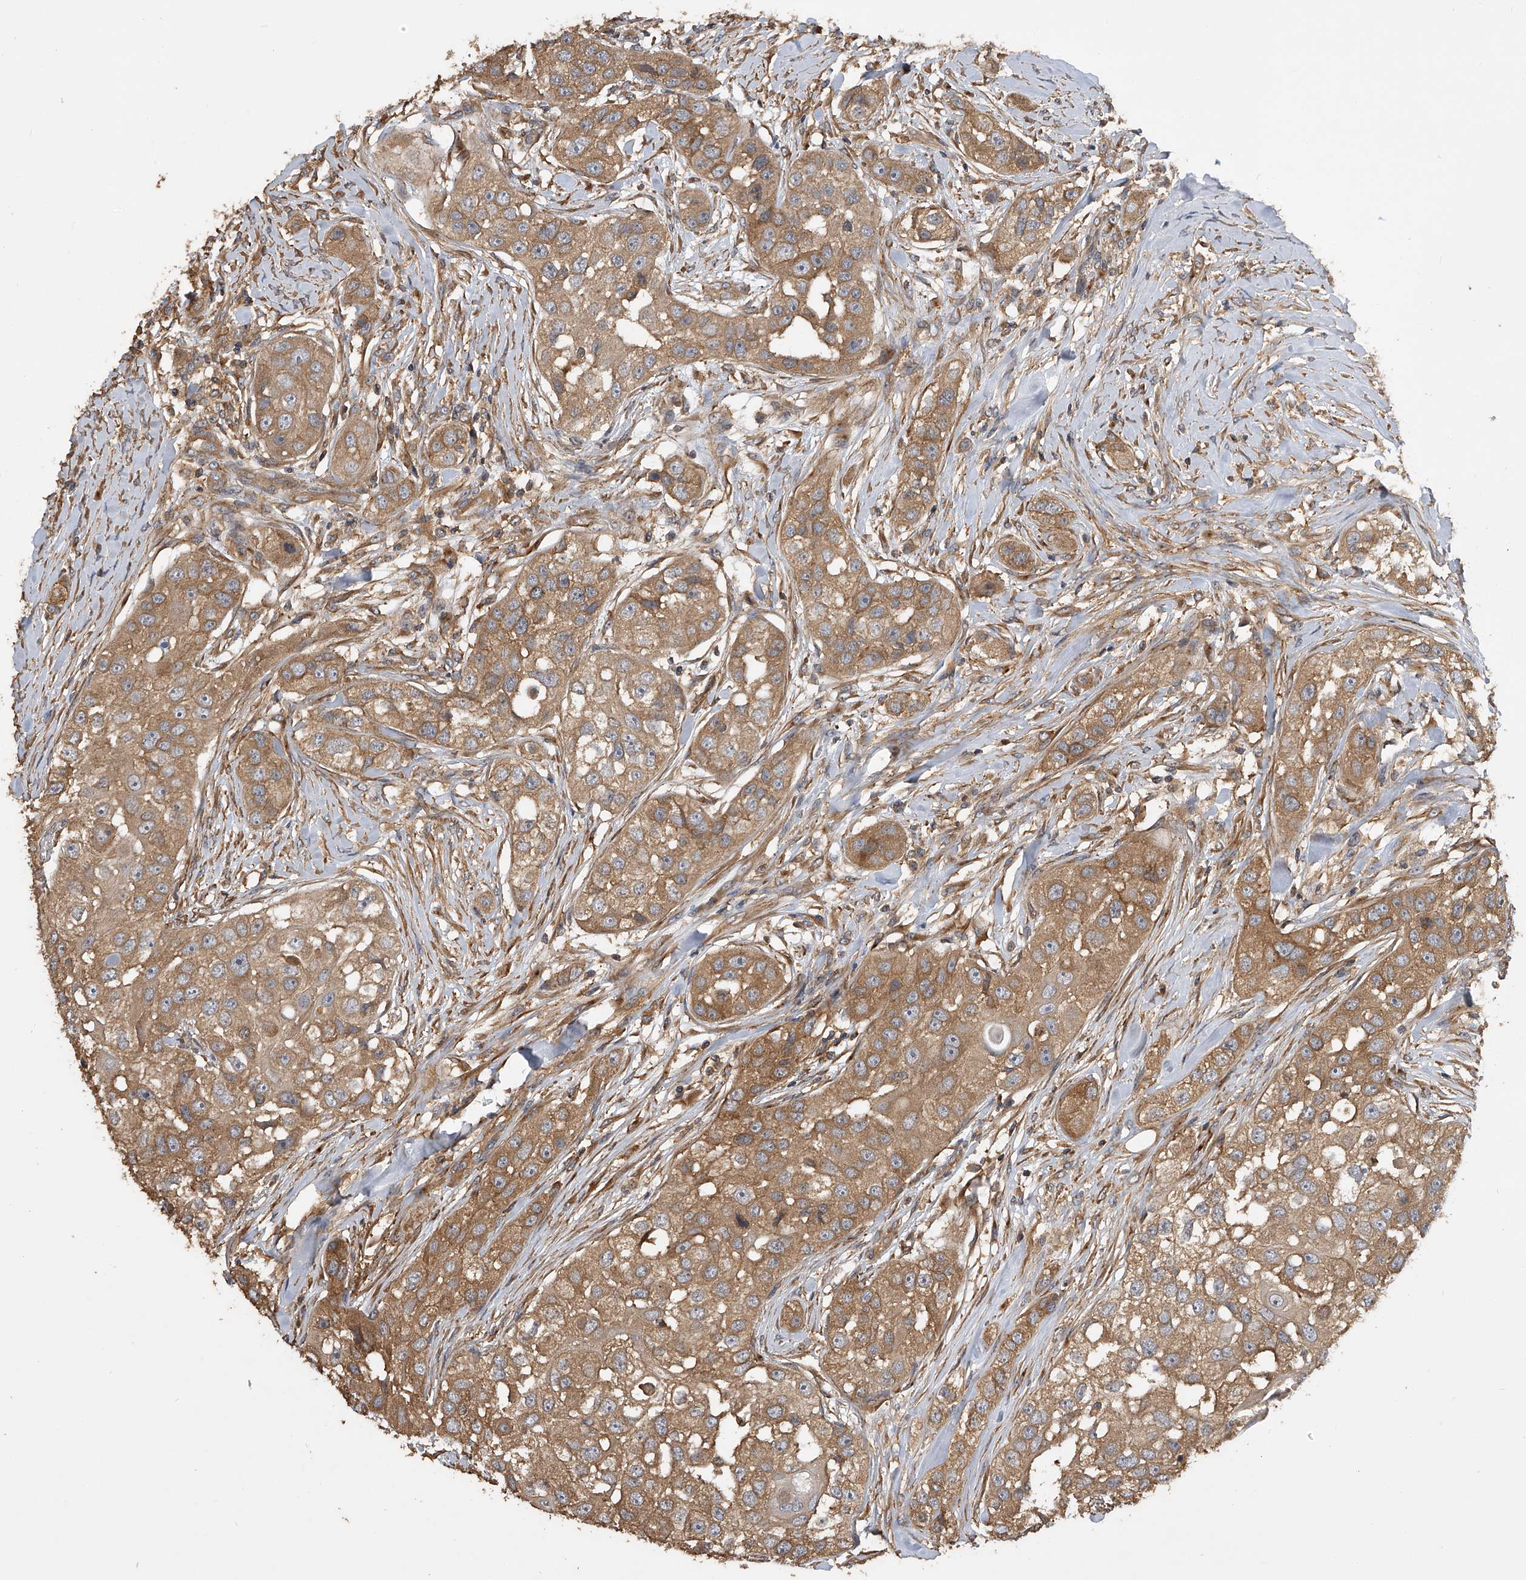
{"staining": {"intensity": "moderate", "quantity": ">75%", "location": "cytoplasmic/membranous"}, "tissue": "head and neck cancer", "cell_type": "Tumor cells", "image_type": "cancer", "snomed": [{"axis": "morphology", "description": "Normal tissue, NOS"}, {"axis": "morphology", "description": "Squamous cell carcinoma, NOS"}, {"axis": "topography", "description": "Skeletal muscle"}, {"axis": "topography", "description": "Head-Neck"}], "caption": "Tumor cells show medium levels of moderate cytoplasmic/membranous positivity in about >75% of cells in head and neck cancer. The staining was performed using DAB, with brown indicating positive protein expression. Nuclei are stained blue with hematoxylin.", "gene": "PTPRA", "patient": {"sex": "male", "age": 51}}